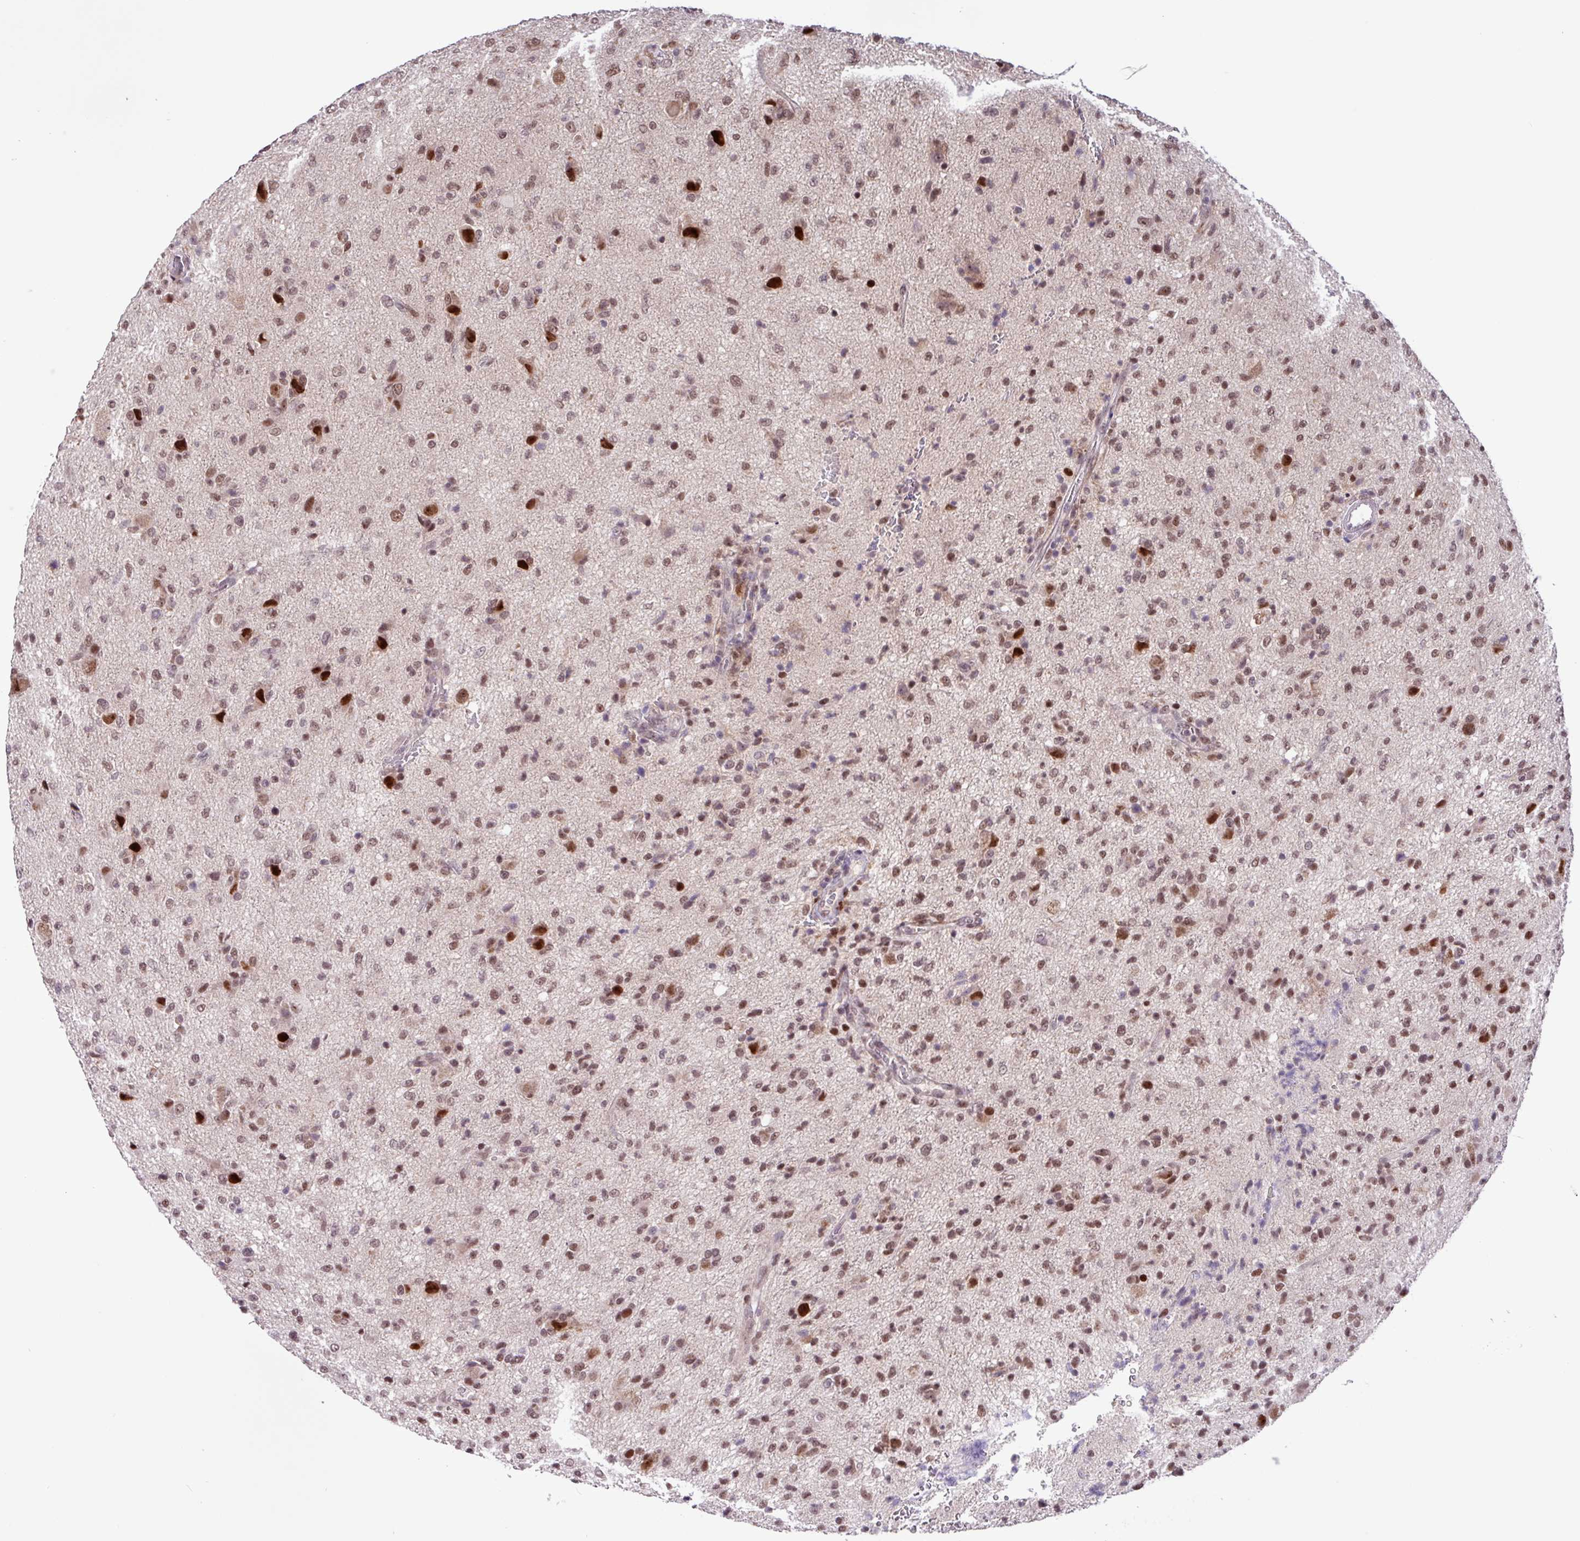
{"staining": {"intensity": "moderate", "quantity": "25%-75%", "location": "nuclear"}, "tissue": "glioma", "cell_type": "Tumor cells", "image_type": "cancer", "snomed": [{"axis": "morphology", "description": "Glioma, malignant, High grade"}, {"axis": "topography", "description": "Brain"}], "caption": "High-power microscopy captured an immunohistochemistry micrograph of glioma, revealing moderate nuclear expression in approximately 25%-75% of tumor cells.", "gene": "BRD3", "patient": {"sex": "female", "age": 57}}